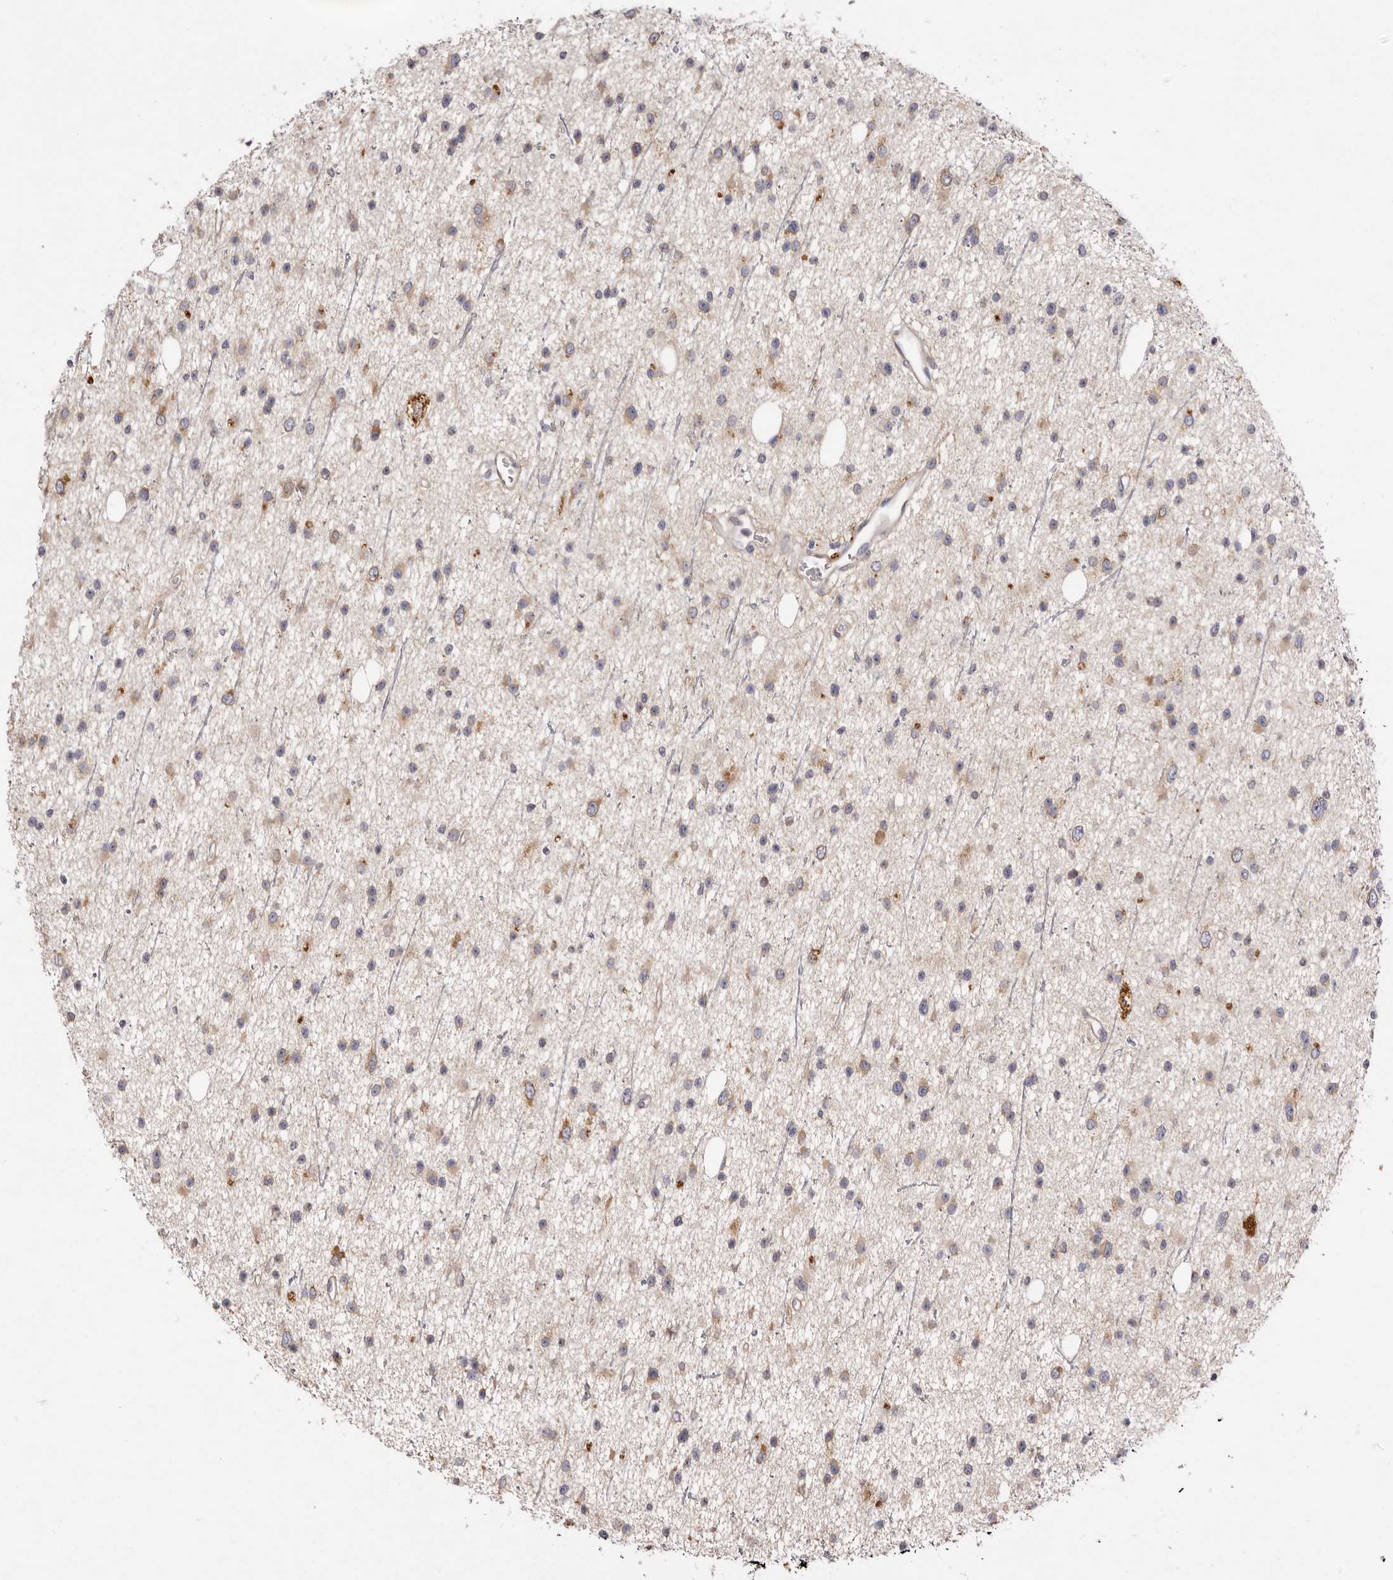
{"staining": {"intensity": "weak", "quantity": ">75%", "location": "cytoplasmic/membranous"}, "tissue": "glioma", "cell_type": "Tumor cells", "image_type": "cancer", "snomed": [{"axis": "morphology", "description": "Glioma, malignant, Low grade"}, {"axis": "topography", "description": "Cerebral cortex"}], "caption": "Glioma stained with DAB immunohistochemistry (IHC) displays low levels of weak cytoplasmic/membranous staining in approximately >75% of tumor cells. (Stains: DAB (3,3'-diaminobenzidine) in brown, nuclei in blue, Microscopy: brightfield microscopy at high magnification).", "gene": "FAM167B", "patient": {"sex": "female", "age": 39}}